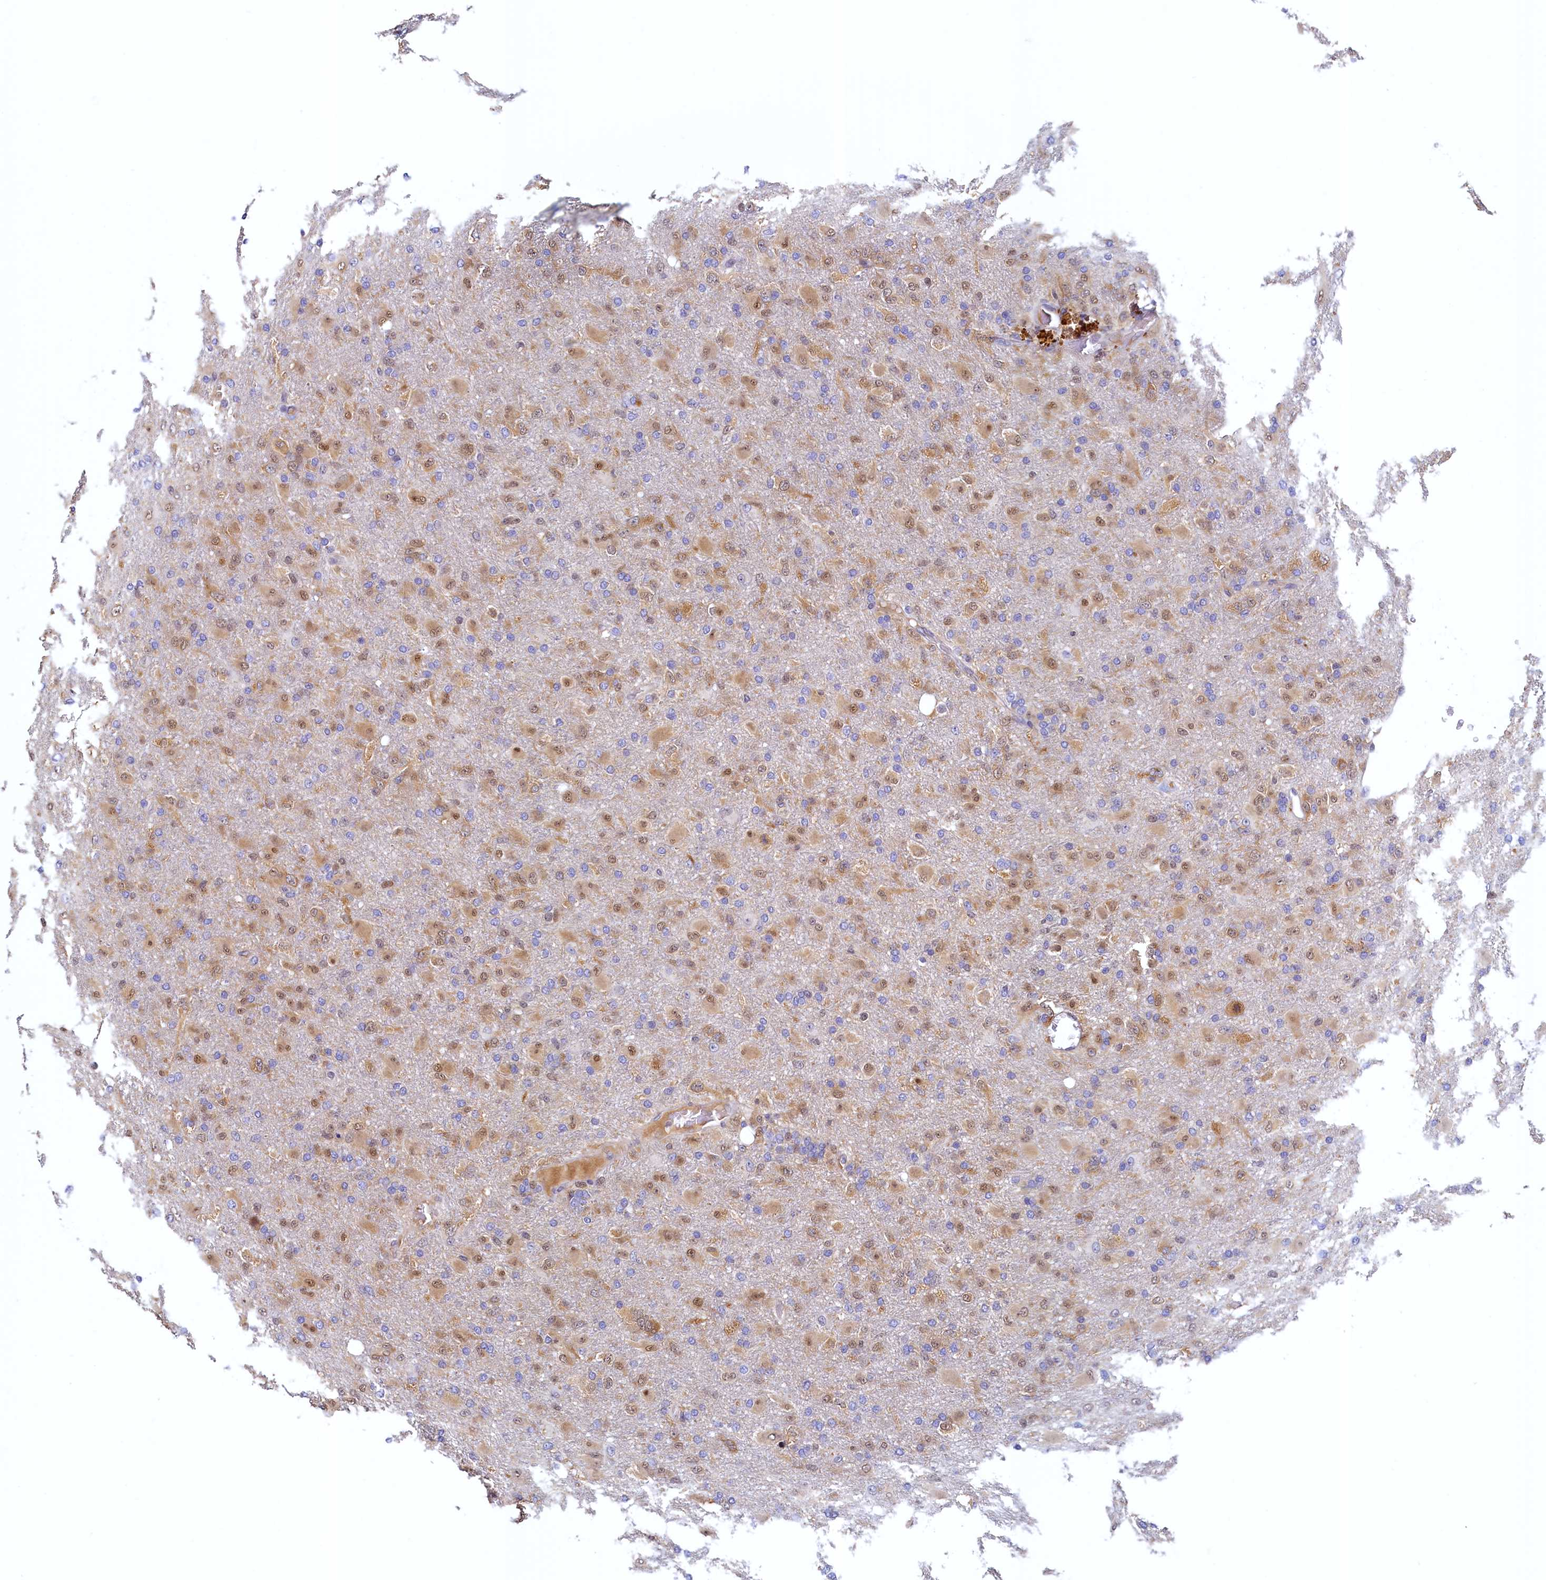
{"staining": {"intensity": "moderate", "quantity": "25%-75%", "location": "cytoplasmic/membranous,nuclear"}, "tissue": "glioma", "cell_type": "Tumor cells", "image_type": "cancer", "snomed": [{"axis": "morphology", "description": "Glioma, malignant, Low grade"}, {"axis": "topography", "description": "Brain"}], "caption": "Immunohistochemical staining of human low-grade glioma (malignant) reveals medium levels of moderate cytoplasmic/membranous and nuclear positivity in about 25%-75% of tumor cells.", "gene": "PAAF1", "patient": {"sex": "male", "age": 65}}